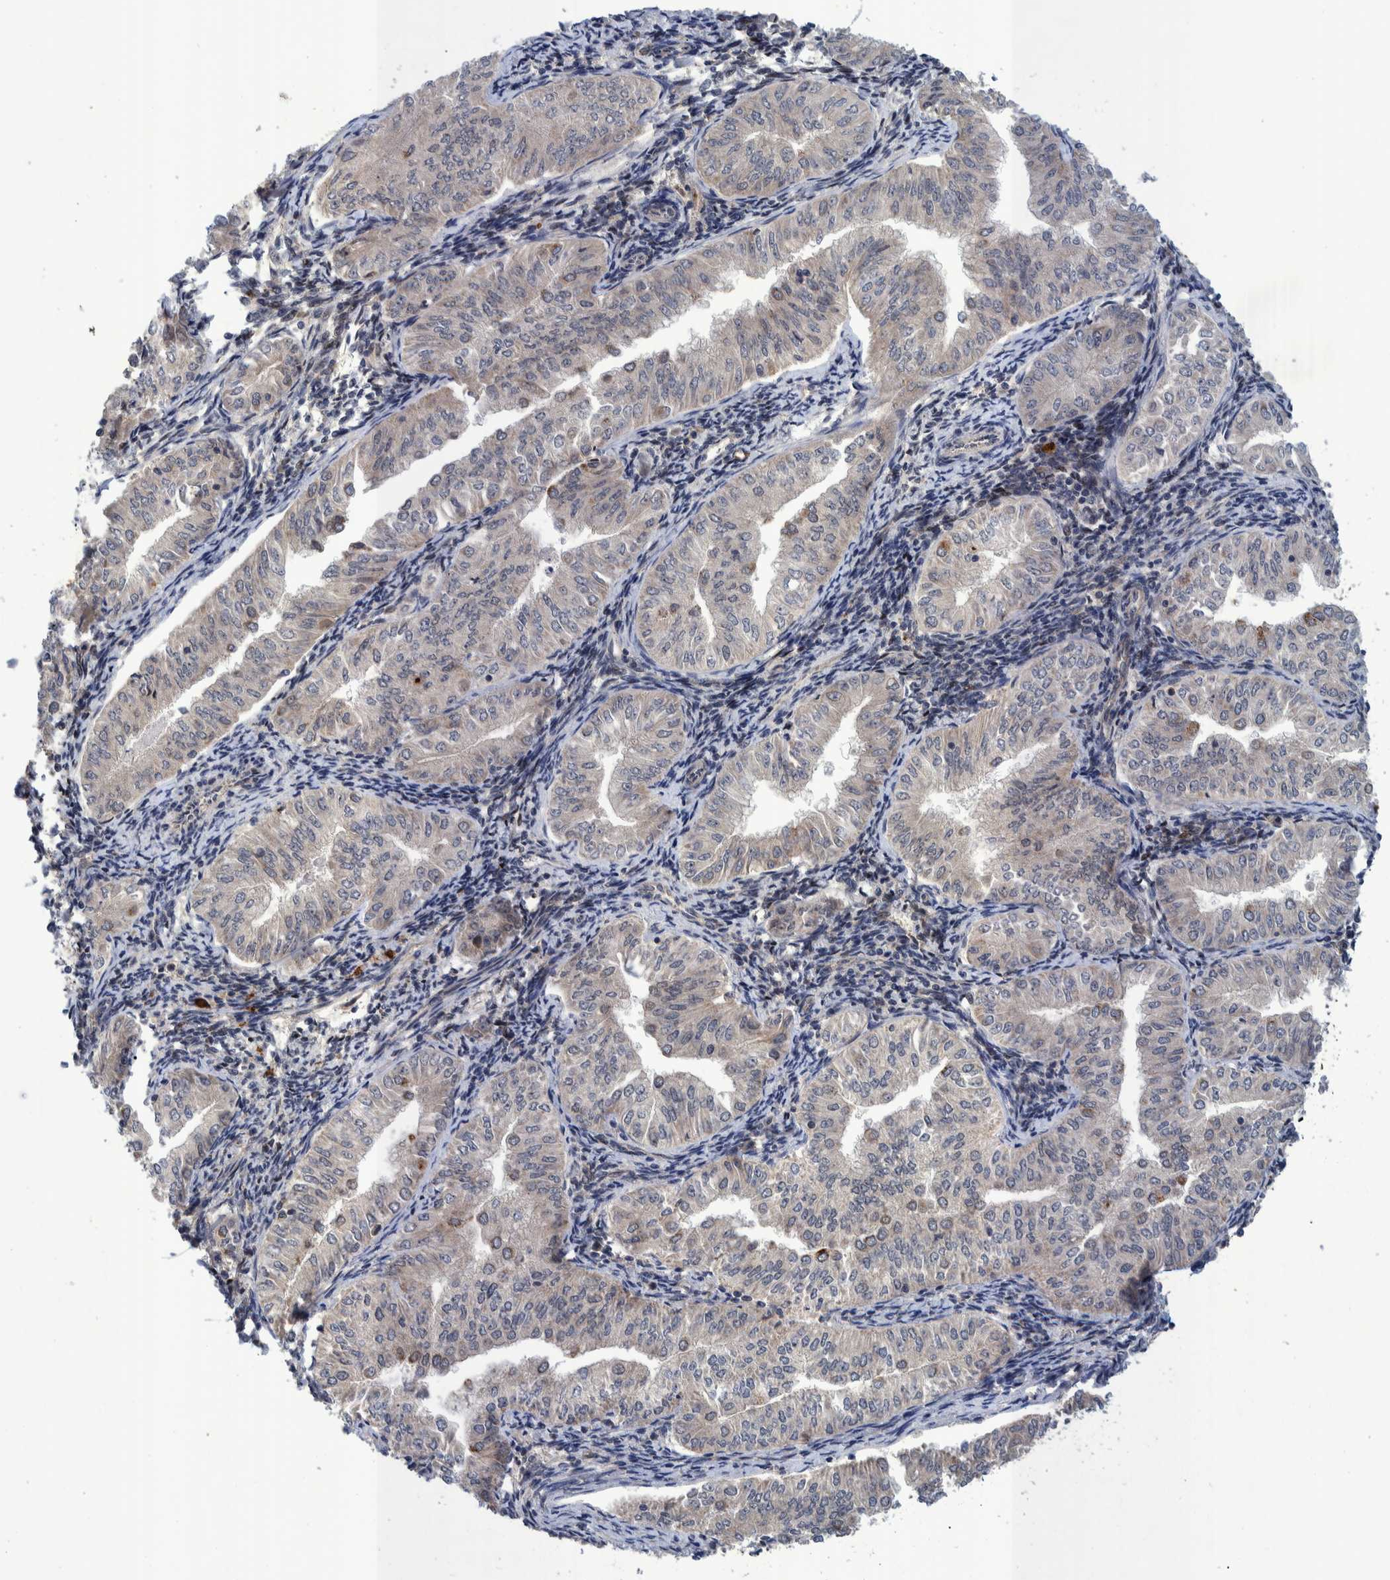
{"staining": {"intensity": "weak", "quantity": "<25%", "location": "cytoplasmic/membranous"}, "tissue": "endometrial cancer", "cell_type": "Tumor cells", "image_type": "cancer", "snomed": [{"axis": "morphology", "description": "Normal tissue, NOS"}, {"axis": "morphology", "description": "Adenocarcinoma, NOS"}, {"axis": "topography", "description": "Endometrium"}], "caption": "A histopathology image of endometrial adenocarcinoma stained for a protein exhibits no brown staining in tumor cells.", "gene": "MRPS7", "patient": {"sex": "female", "age": 53}}